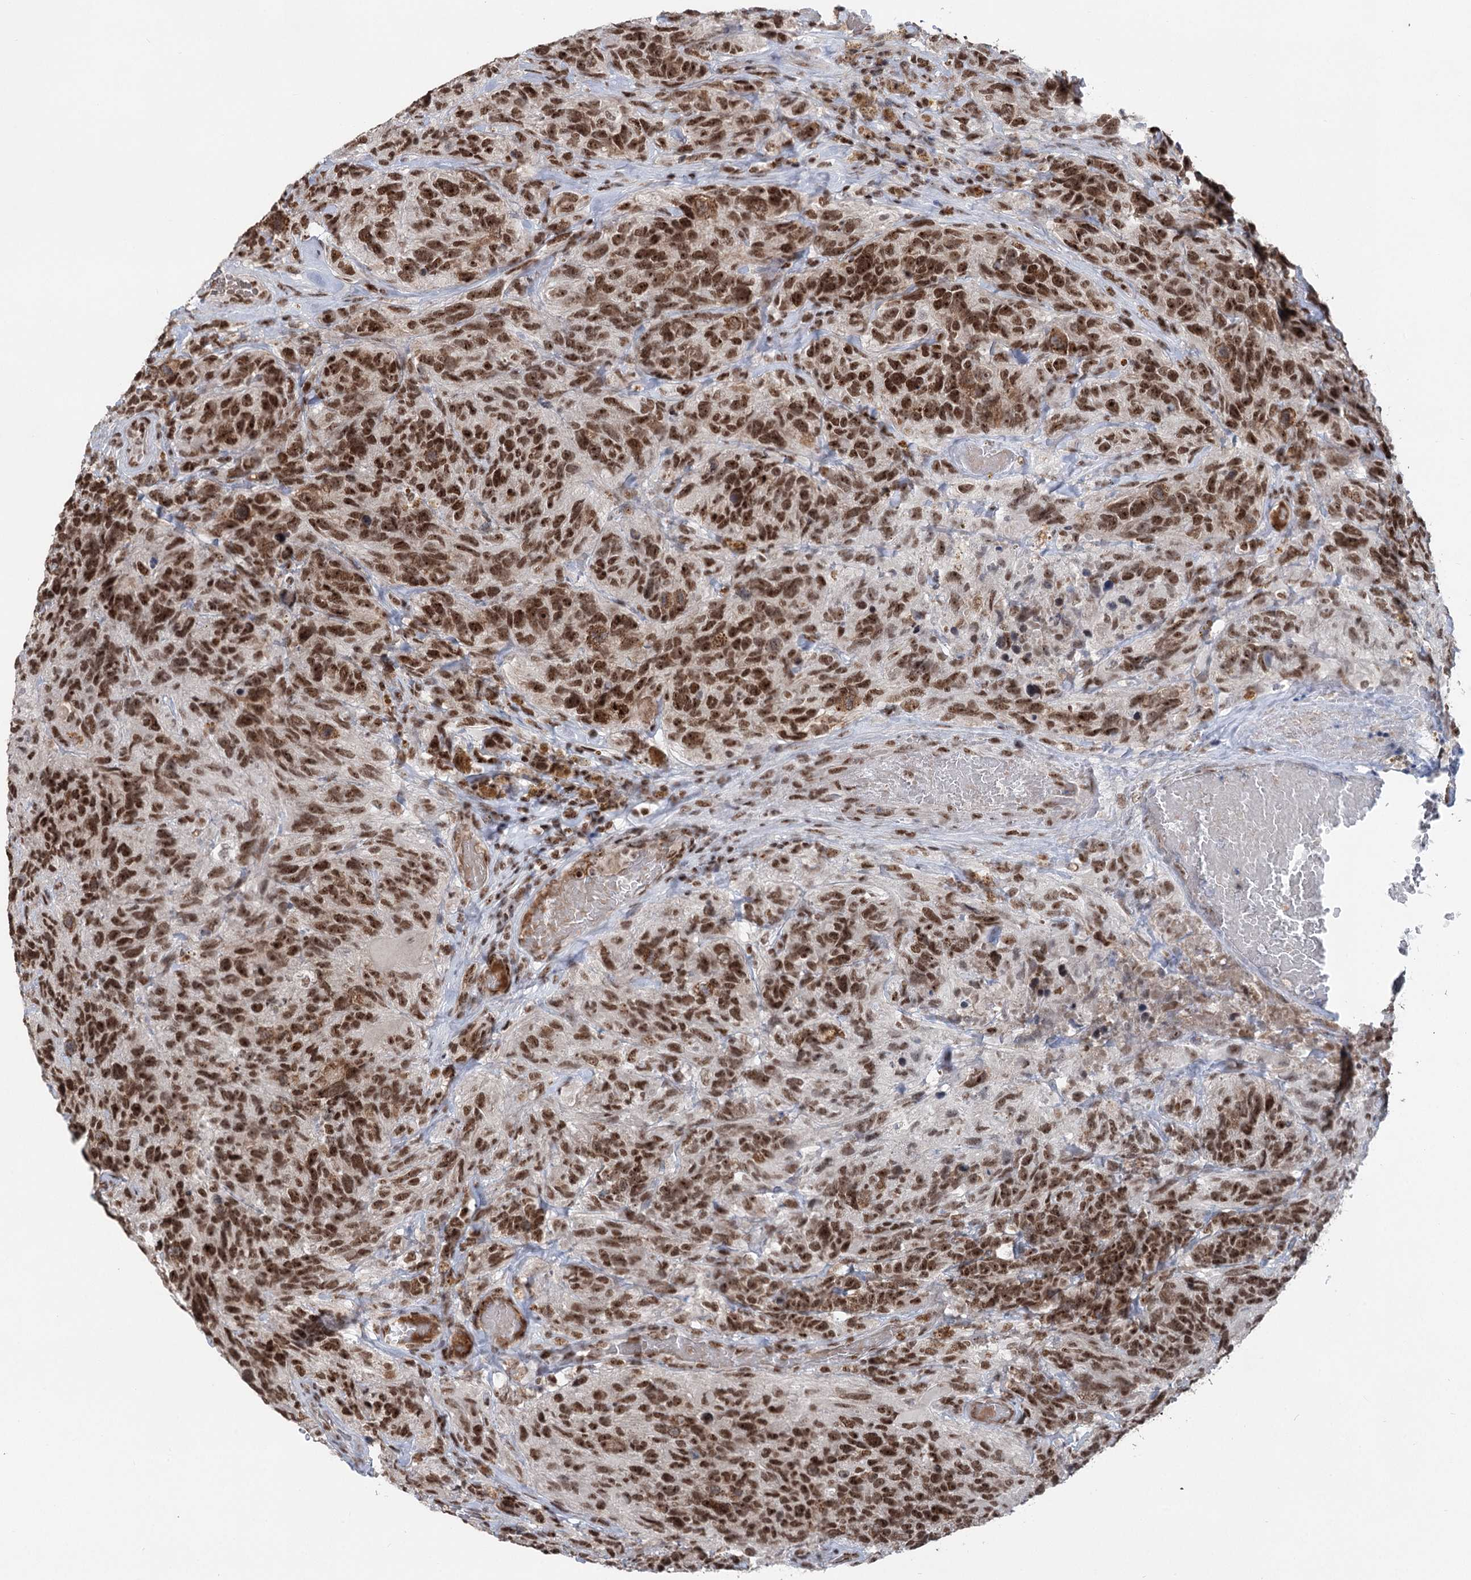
{"staining": {"intensity": "strong", "quantity": ">75%", "location": "nuclear"}, "tissue": "glioma", "cell_type": "Tumor cells", "image_type": "cancer", "snomed": [{"axis": "morphology", "description": "Glioma, malignant, High grade"}, {"axis": "topography", "description": "Brain"}], "caption": "Tumor cells show high levels of strong nuclear expression in about >75% of cells in human malignant glioma (high-grade). (Stains: DAB in brown, nuclei in blue, Microscopy: brightfield microscopy at high magnification).", "gene": "CGGBP1", "patient": {"sex": "male", "age": 69}}